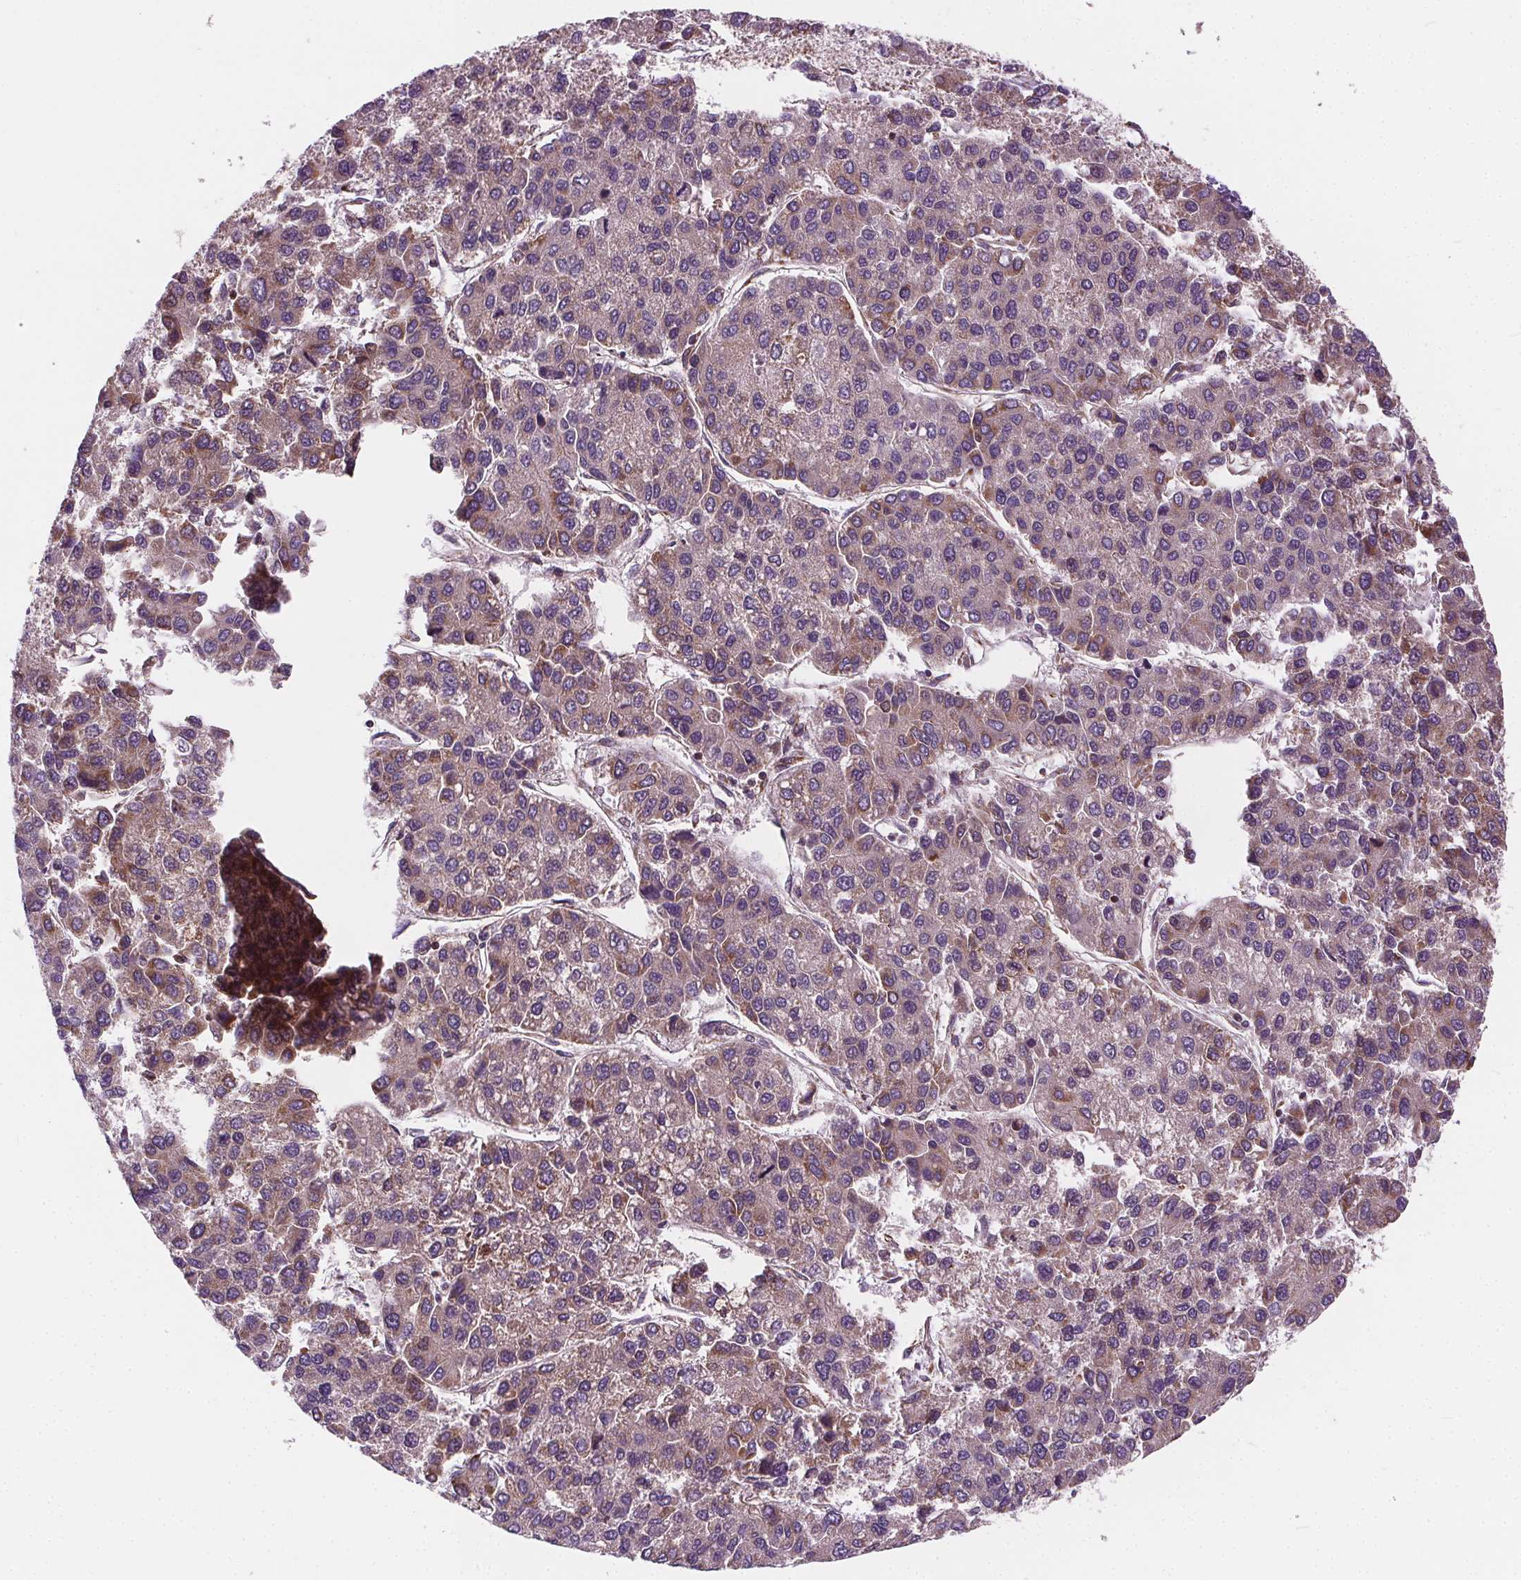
{"staining": {"intensity": "moderate", "quantity": "<25%", "location": "cytoplasmic/membranous"}, "tissue": "liver cancer", "cell_type": "Tumor cells", "image_type": "cancer", "snomed": [{"axis": "morphology", "description": "Carcinoma, Hepatocellular, NOS"}, {"axis": "topography", "description": "Liver"}], "caption": "DAB (3,3'-diaminobenzidine) immunohistochemical staining of liver hepatocellular carcinoma shows moderate cytoplasmic/membranous protein expression in approximately <25% of tumor cells.", "gene": "GOLT1B", "patient": {"sex": "female", "age": 66}}